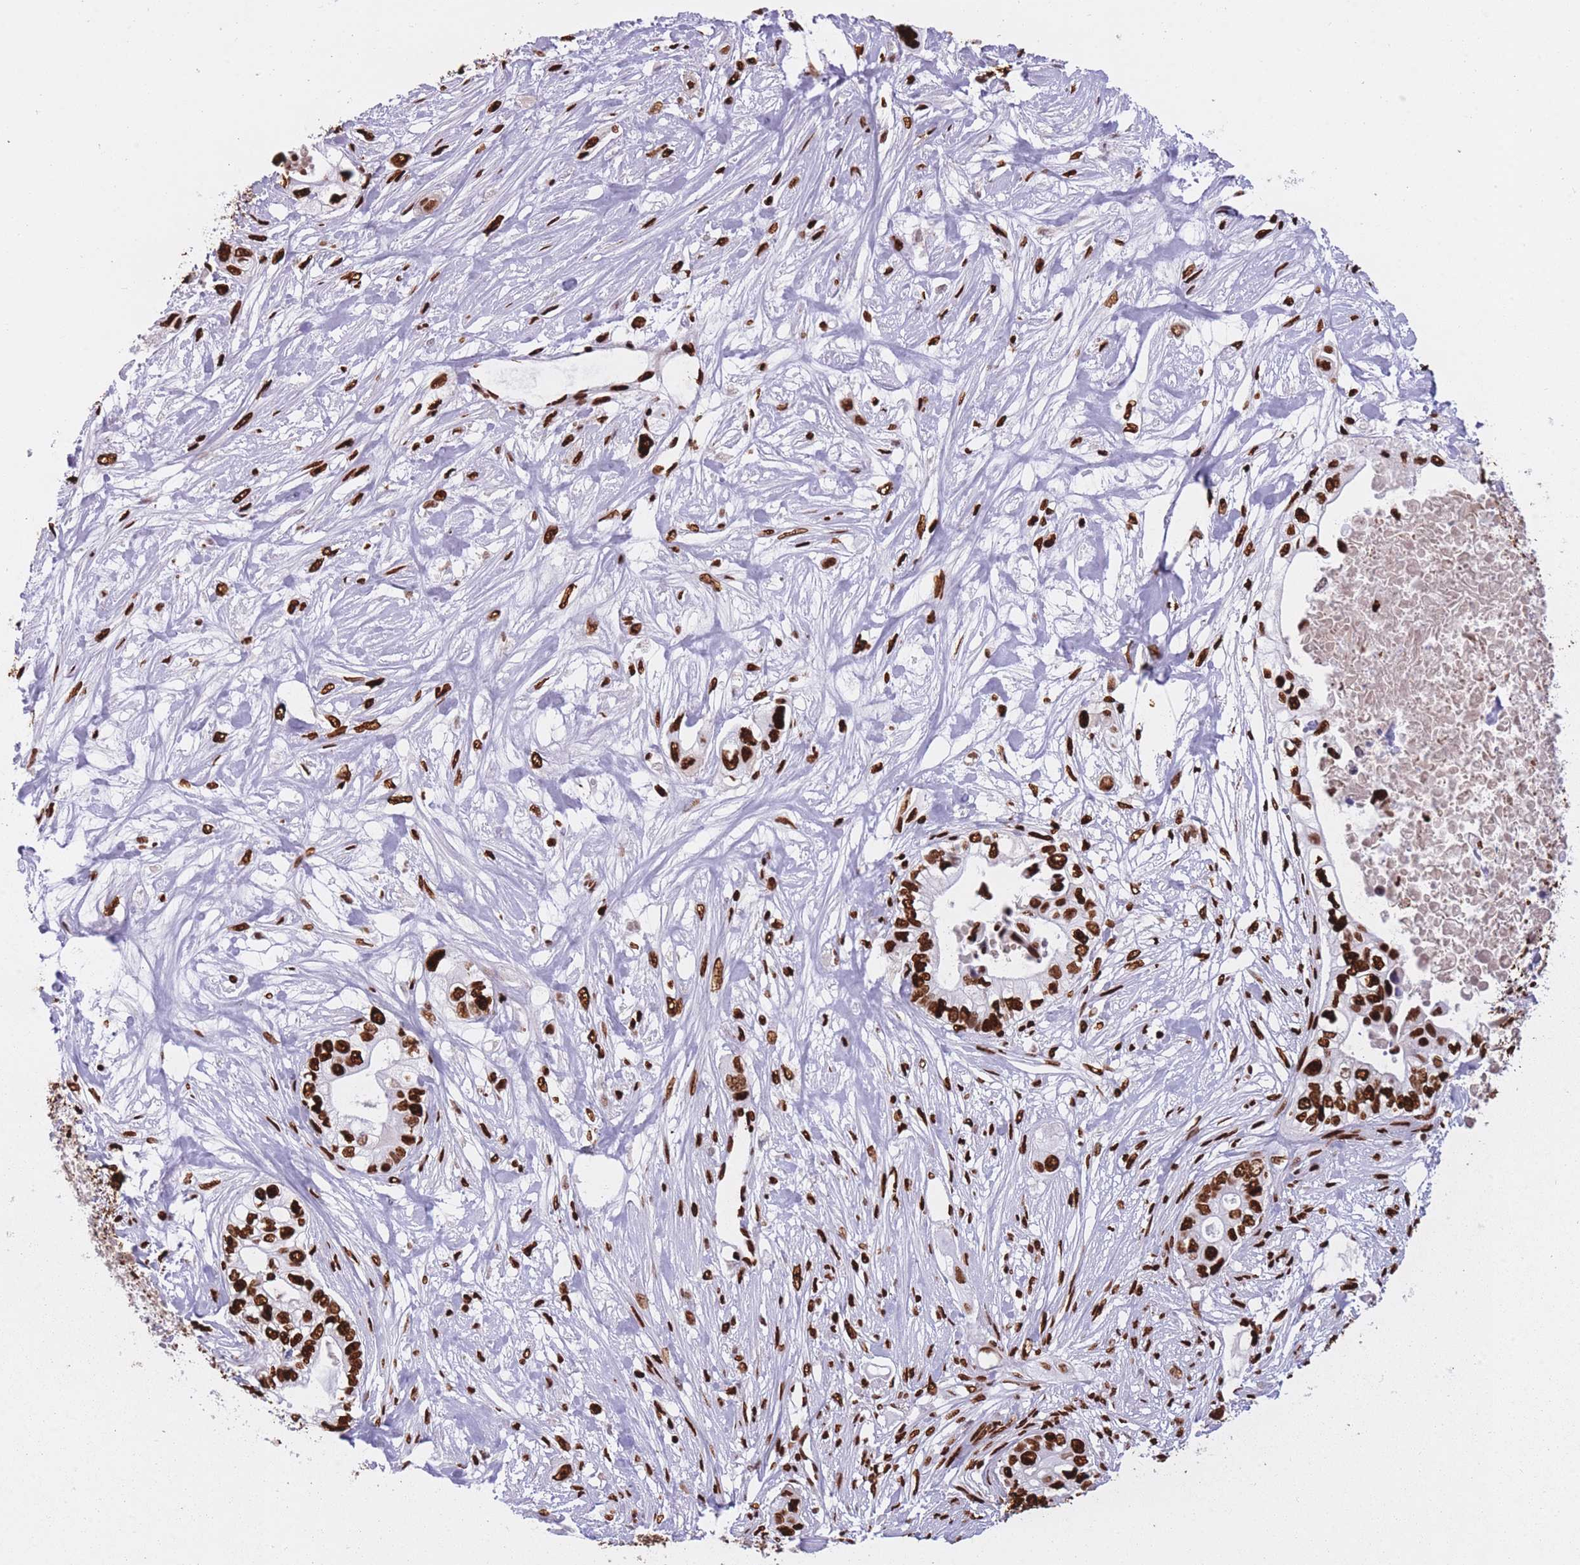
{"staining": {"intensity": "strong", "quantity": ">75%", "location": "nuclear"}, "tissue": "pancreatic cancer", "cell_type": "Tumor cells", "image_type": "cancer", "snomed": [{"axis": "morphology", "description": "Adenocarcinoma, NOS"}, {"axis": "topography", "description": "Pancreas"}], "caption": "High-power microscopy captured an immunohistochemistry (IHC) histopathology image of pancreatic cancer, revealing strong nuclear staining in about >75% of tumor cells.", "gene": "HNRNPUL1", "patient": {"sex": "female", "age": 63}}